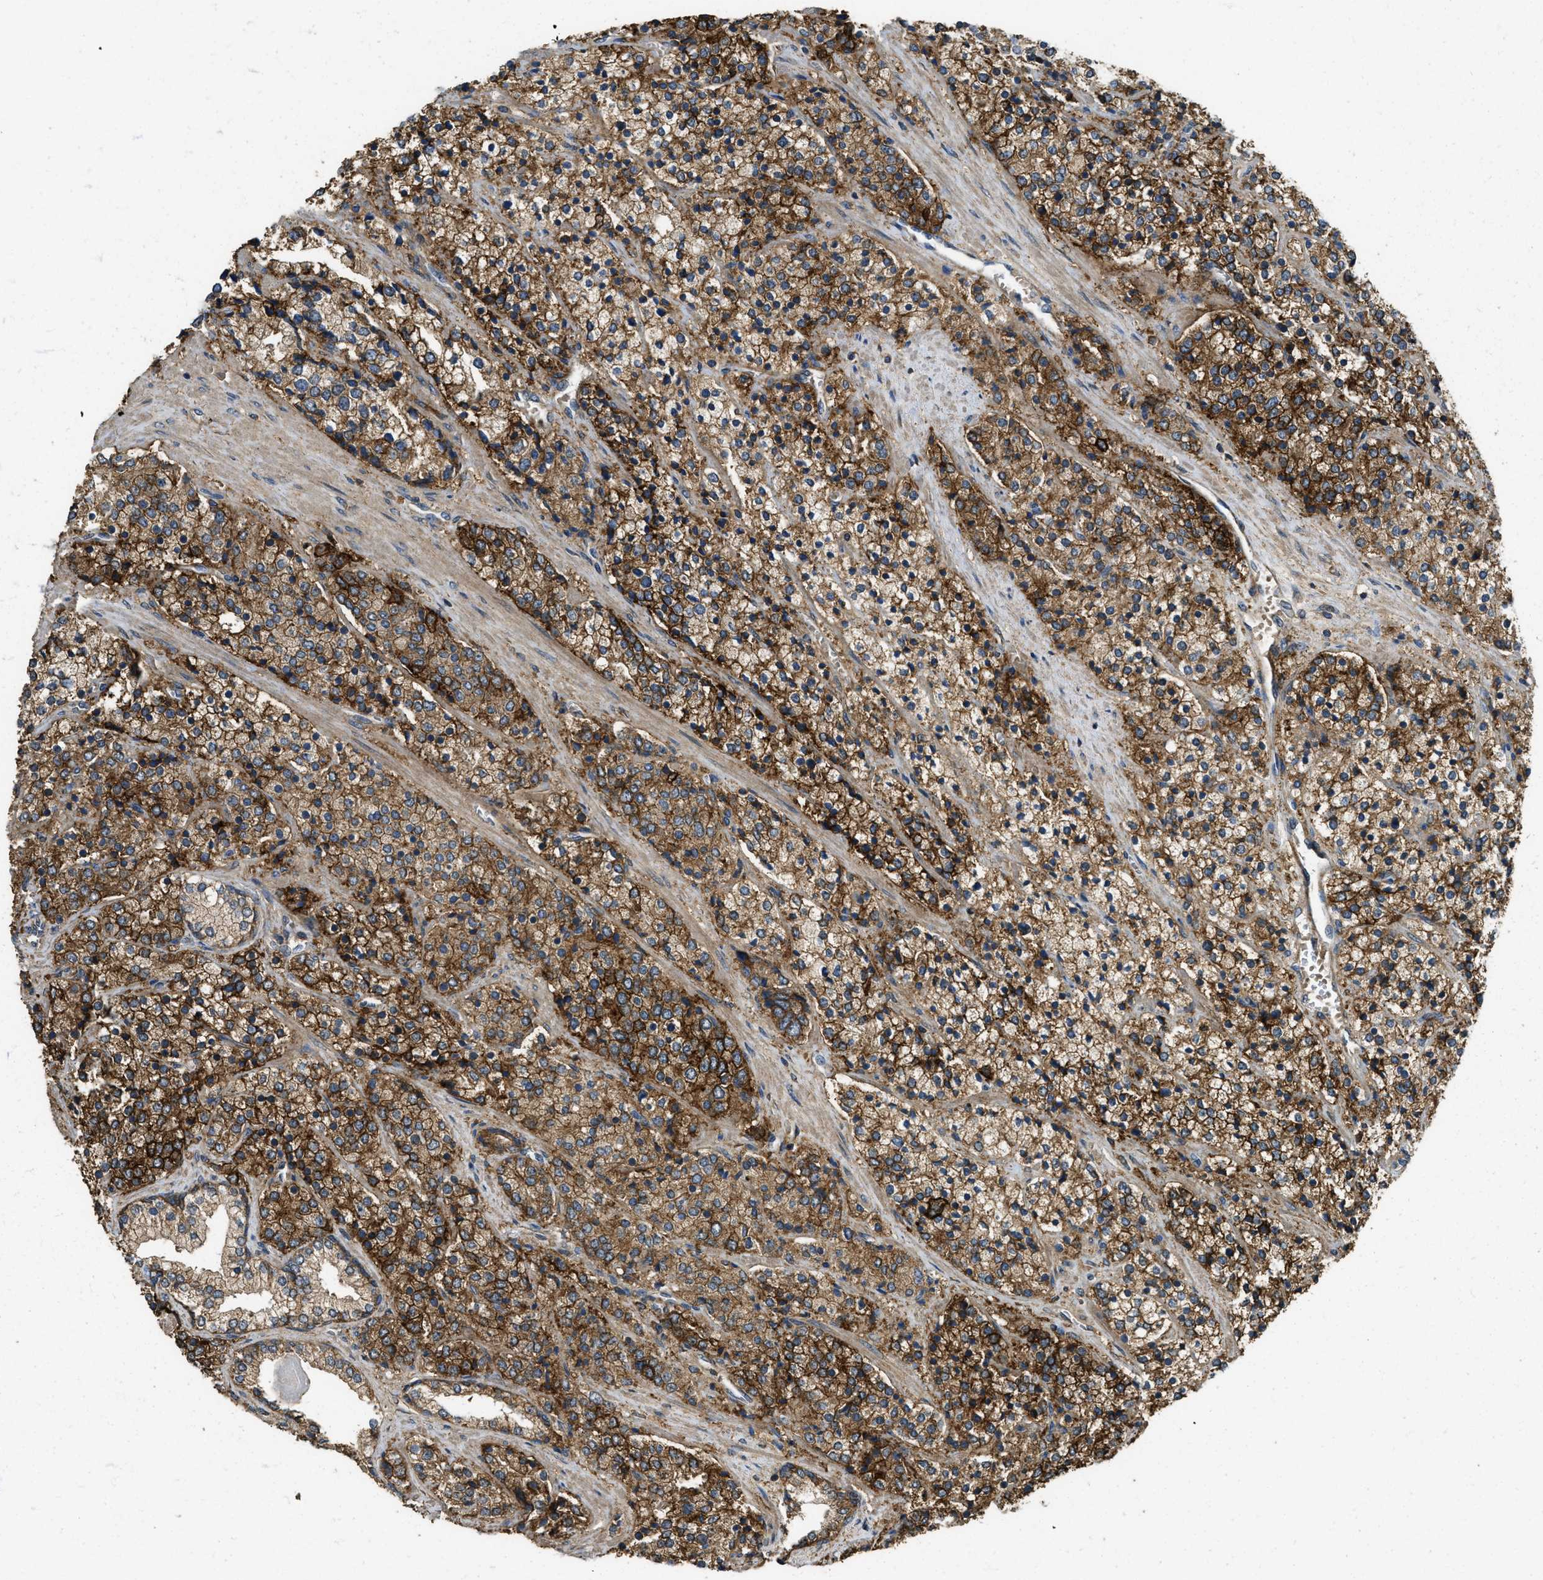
{"staining": {"intensity": "strong", "quantity": ">75%", "location": "cytoplasmic/membranous"}, "tissue": "prostate cancer", "cell_type": "Tumor cells", "image_type": "cancer", "snomed": [{"axis": "morphology", "description": "Adenocarcinoma, High grade"}, {"axis": "topography", "description": "Prostate"}], "caption": "Immunohistochemistry (IHC) staining of prostate cancer (high-grade adenocarcinoma), which exhibits high levels of strong cytoplasmic/membranous positivity in approximately >75% of tumor cells indicating strong cytoplasmic/membranous protein staining. The staining was performed using DAB (brown) for protein detection and nuclei were counterstained in hematoxylin (blue).", "gene": "CD276", "patient": {"sex": "male", "age": 71}}